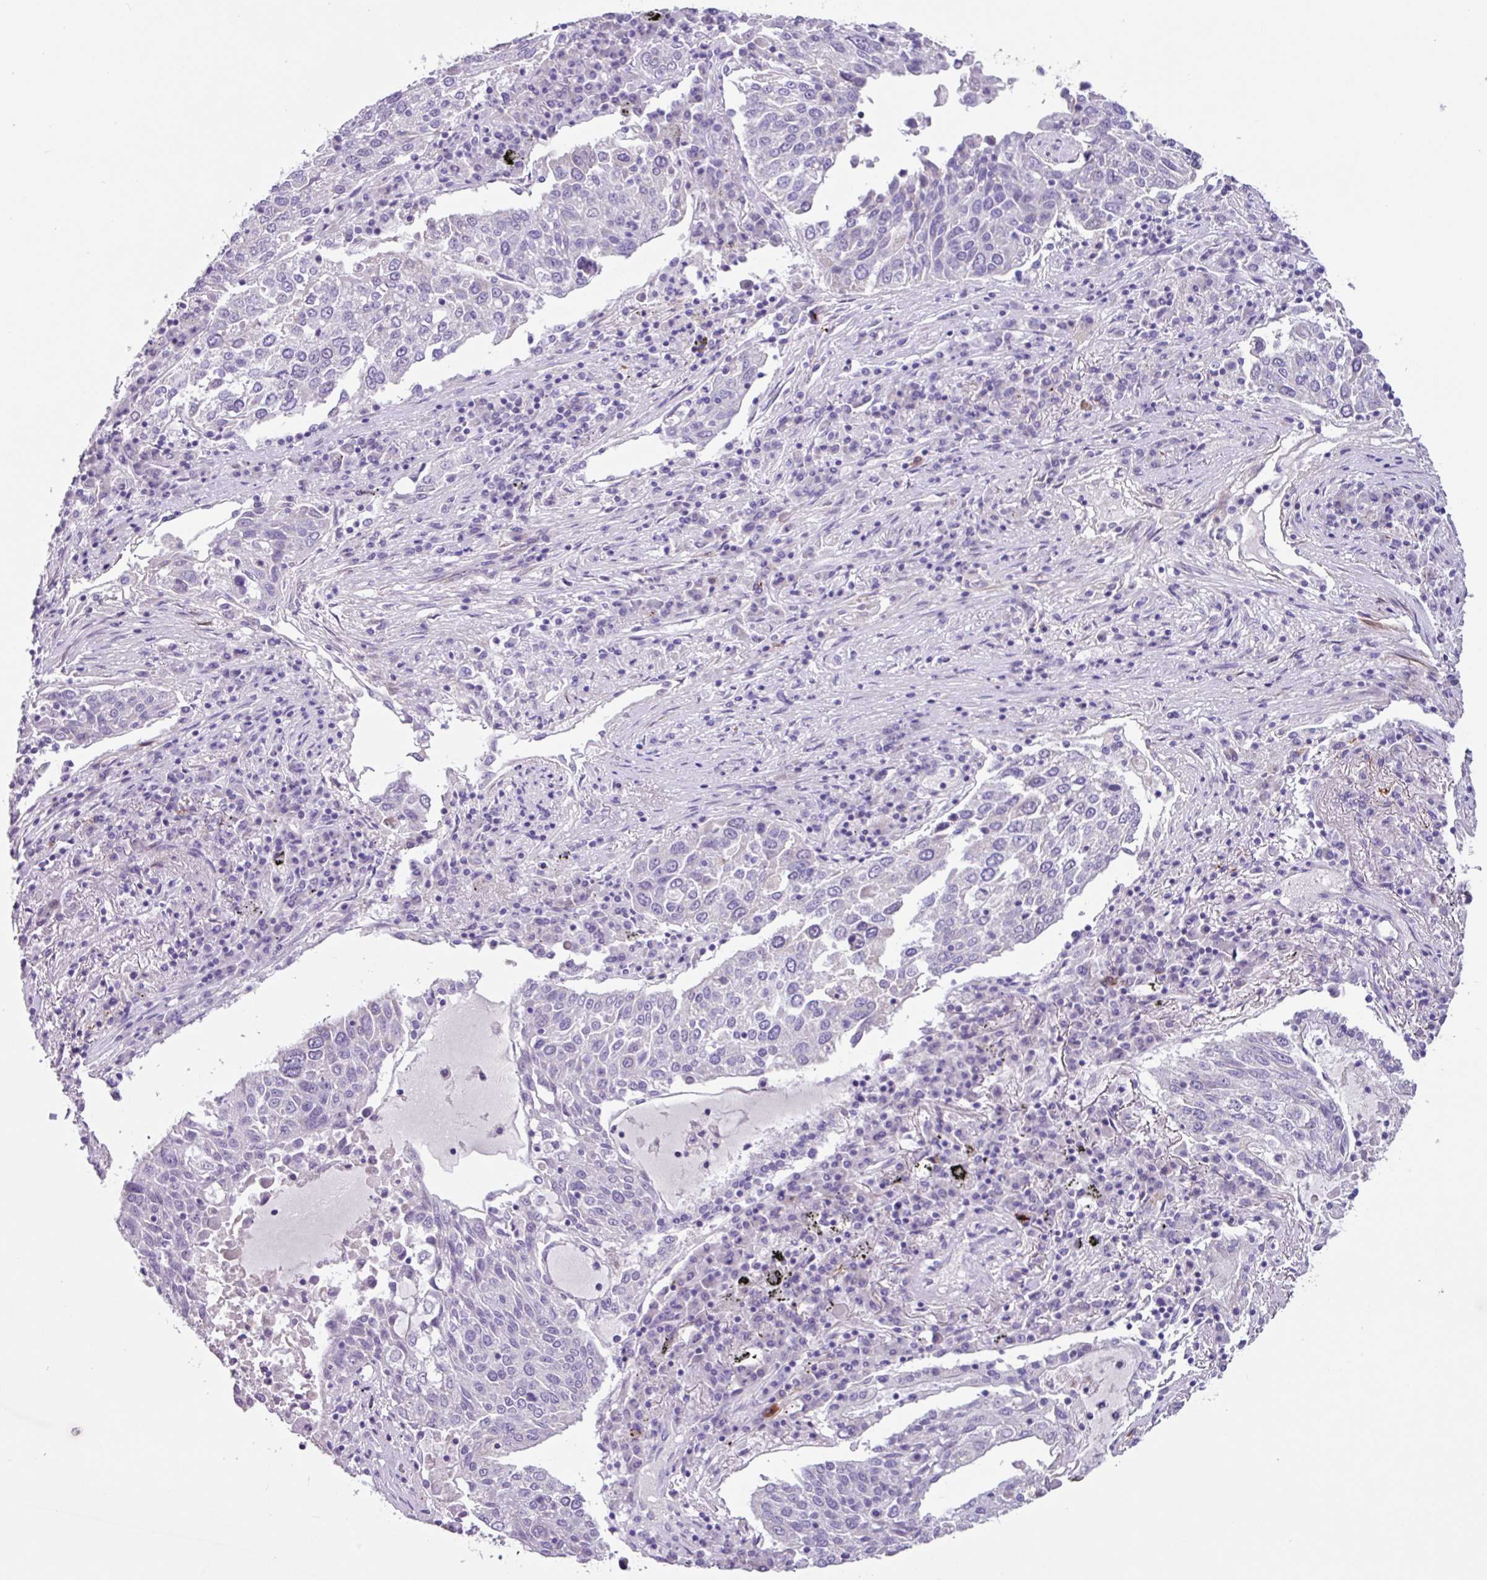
{"staining": {"intensity": "negative", "quantity": "none", "location": "none"}, "tissue": "lung cancer", "cell_type": "Tumor cells", "image_type": "cancer", "snomed": [{"axis": "morphology", "description": "Squamous cell carcinoma, NOS"}, {"axis": "topography", "description": "Lung"}], "caption": "The immunohistochemistry (IHC) image has no significant expression in tumor cells of lung squamous cell carcinoma tissue.", "gene": "OTX1", "patient": {"sex": "male", "age": 65}}